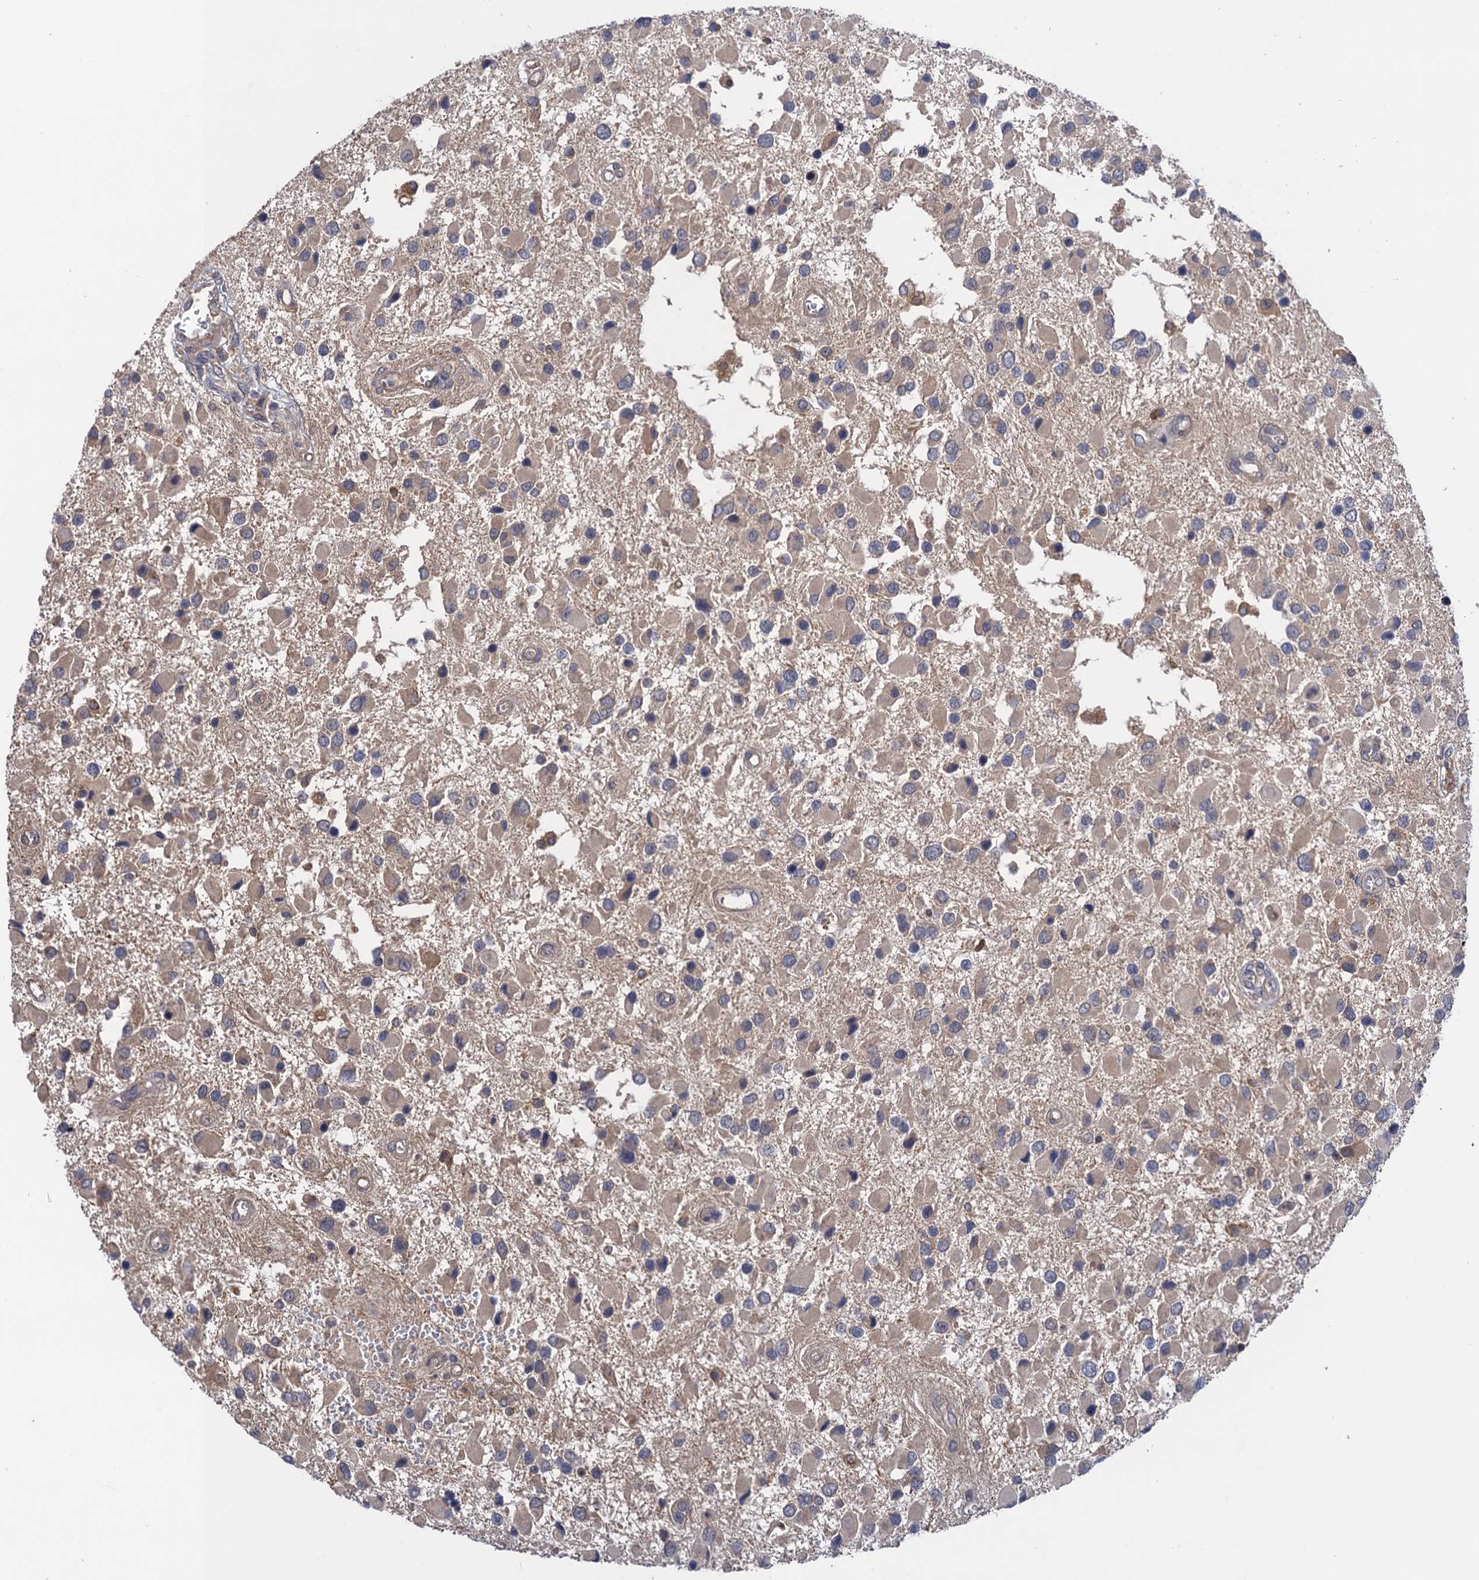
{"staining": {"intensity": "weak", "quantity": "<25%", "location": "cytoplasmic/membranous"}, "tissue": "glioma", "cell_type": "Tumor cells", "image_type": "cancer", "snomed": [{"axis": "morphology", "description": "Glioma, malignant, High grade"}, {"axis": "topography", "description": "Brain"}], "caption": "This is a photomicrograph of IHC staining of malignant glioma (high-grade), which shows no staining in tumor cells.", "gene": "NEK8", "patient": {"sex": "male", "age": 53}}